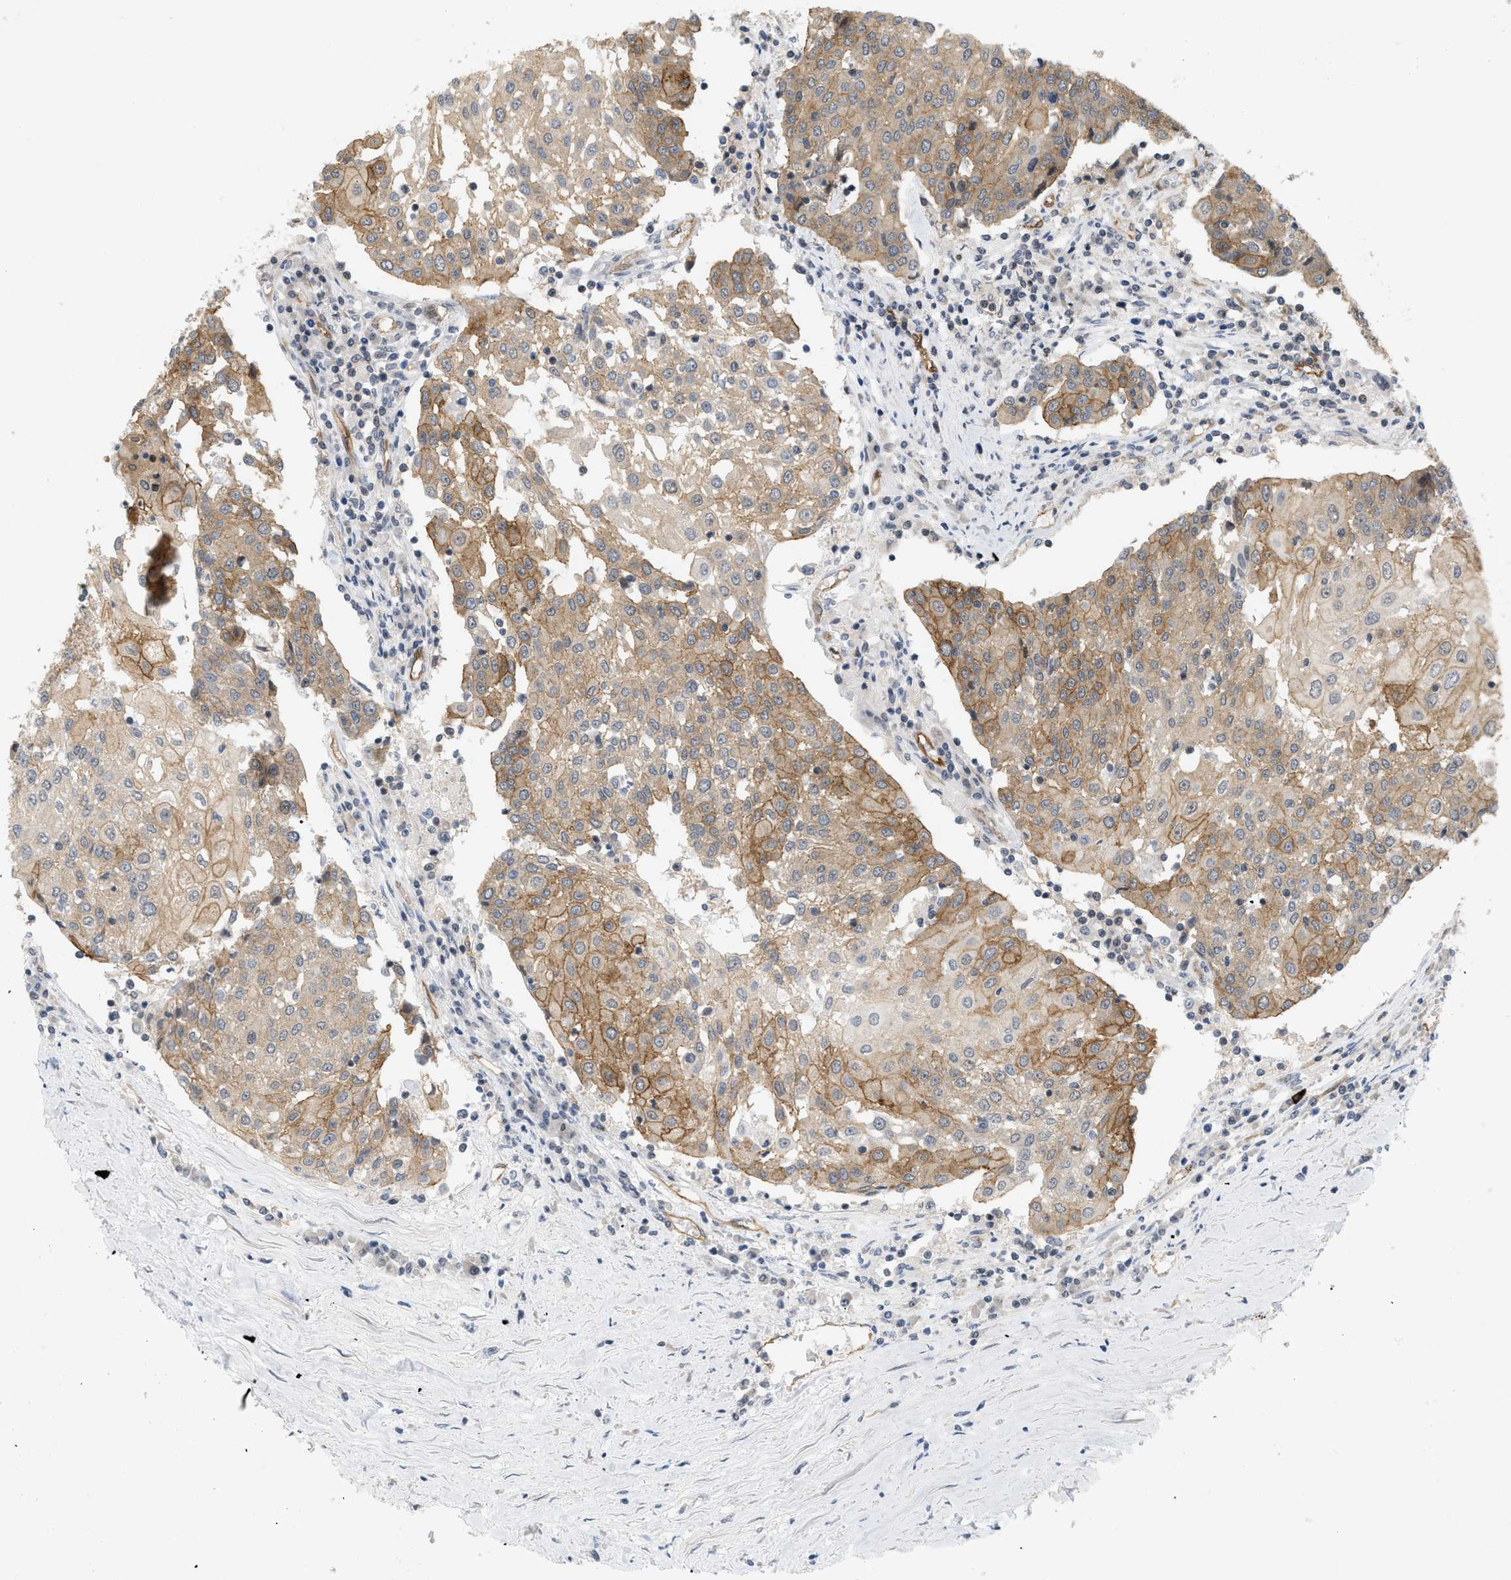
{"staining": {"intensity": "moderate", "quantity": ">75%", "location": "cytoplasmic/membranous"}, "tissue": "urothelial cancer", "cell_type": "Tumor cells", "image_type": "cancer", "snomed": [{"axis": "morphology", "description": "Urothelial carcinoma, High grade"}, {"axis": "topography", "description": "Urinary bladder"}], "caption": "Urothelial carcinoma (high-grade) tissue shows moderate cytoplasmic/membranous staining in about >75% of tumor cells, visualized by immunohistochemistry. (DAB = brown stain, brightfield microscopy at high magnification).", "gene": "PALMD", "patient": {"sex": "female", "age": 85}}